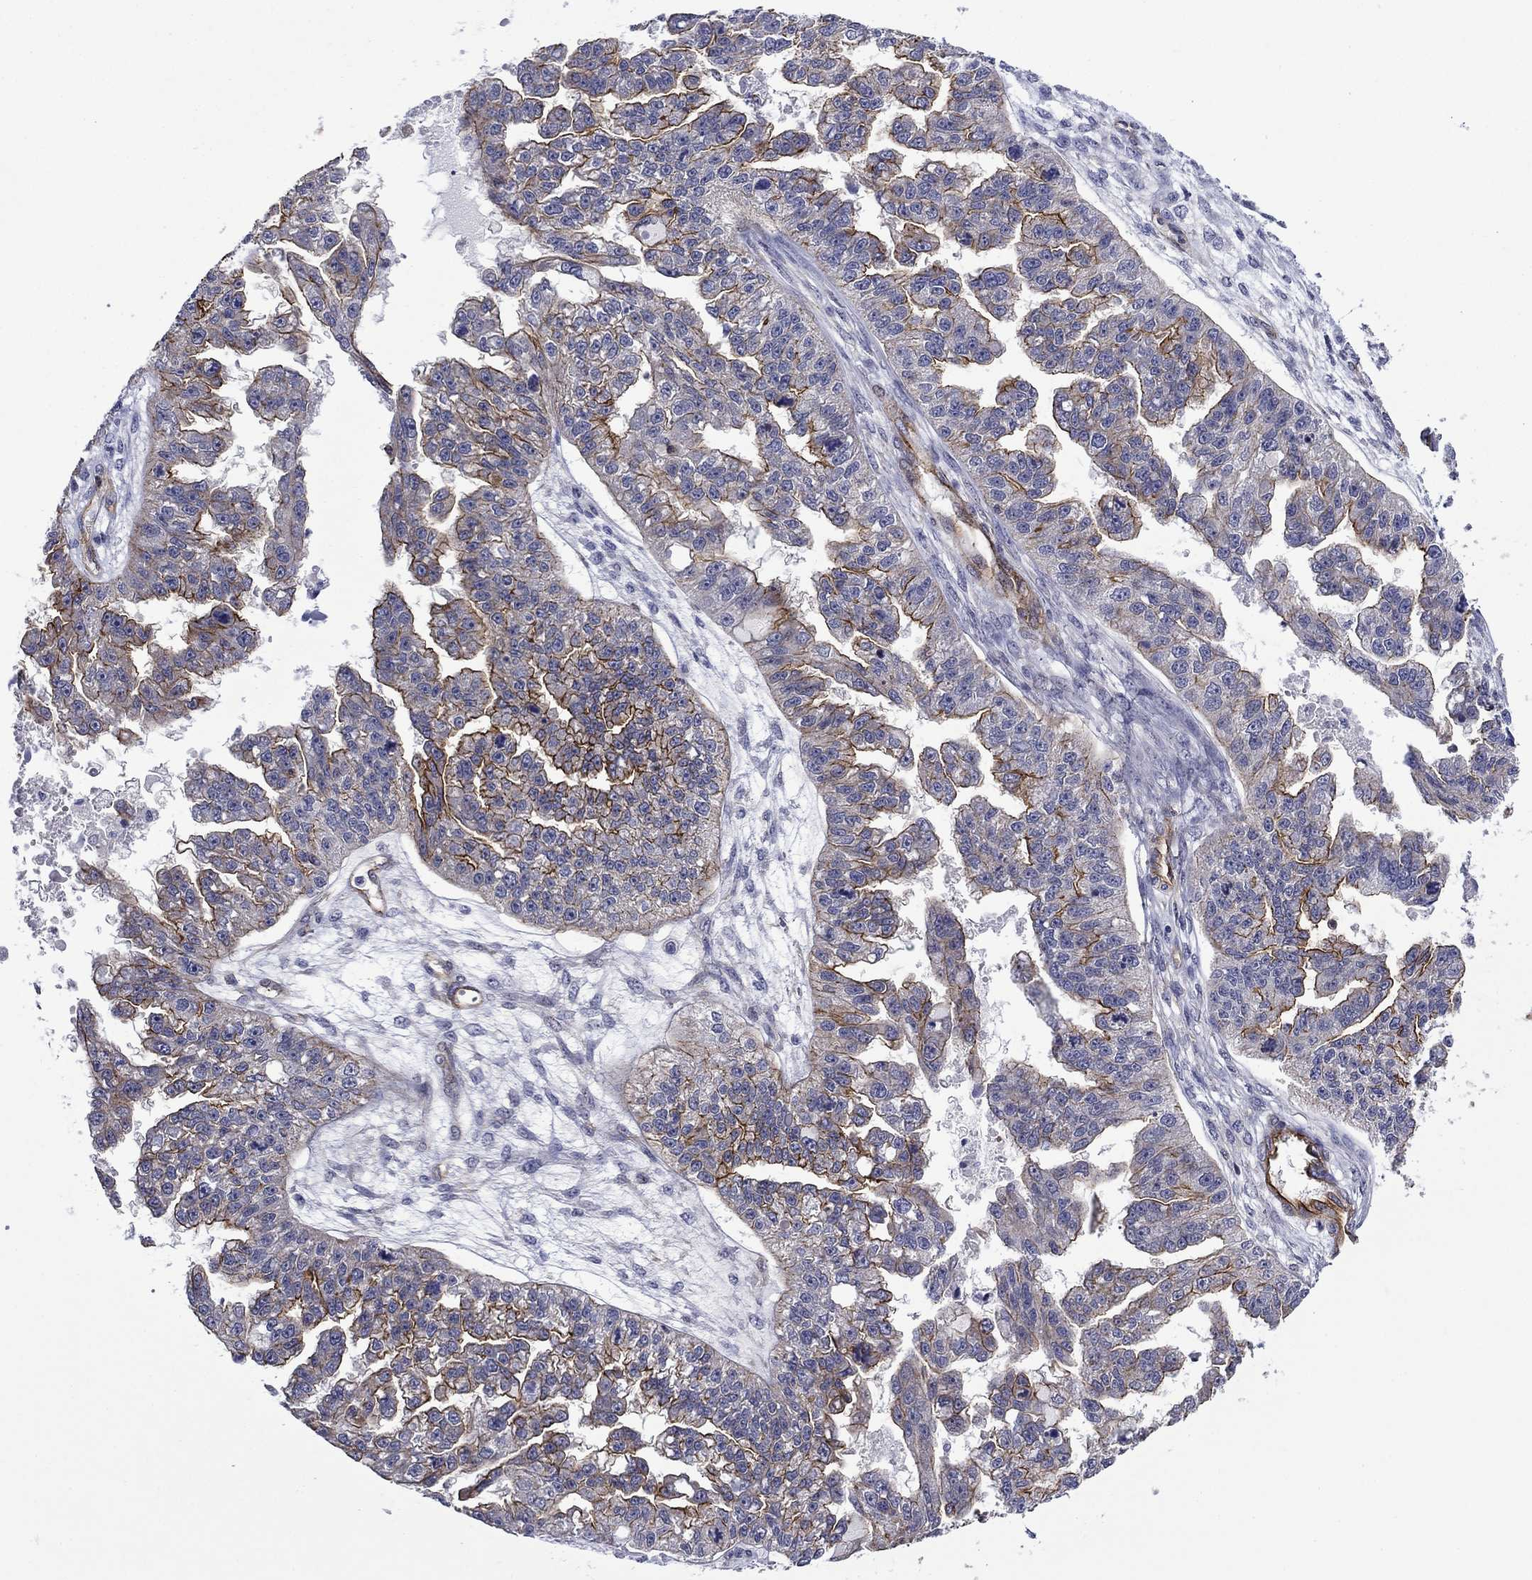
{"staining": {"intensity": "strong", "quantity": "25%-75%", "location": "cytoplasmic/membranous"}, "tissue": "ovarian cancer", "cell_type": "Tumor cells", "image_type": "cancer", "snomed": [{"axis": "morphology", "description": "Cystadenocarcinoma, serous, NOS"}, {"axis": "topography", "description": "Ovary"}], "caption": "This photomicrograph reveals immunohistochemistry staining of human ovarian serous cystadenocarcinoma, with high strong cytoplasmic/membranous positivity in approximately 25%-75% of tumor cells.", "gene": "LMO7", "patient": {"sex": "female", "age": 58}}